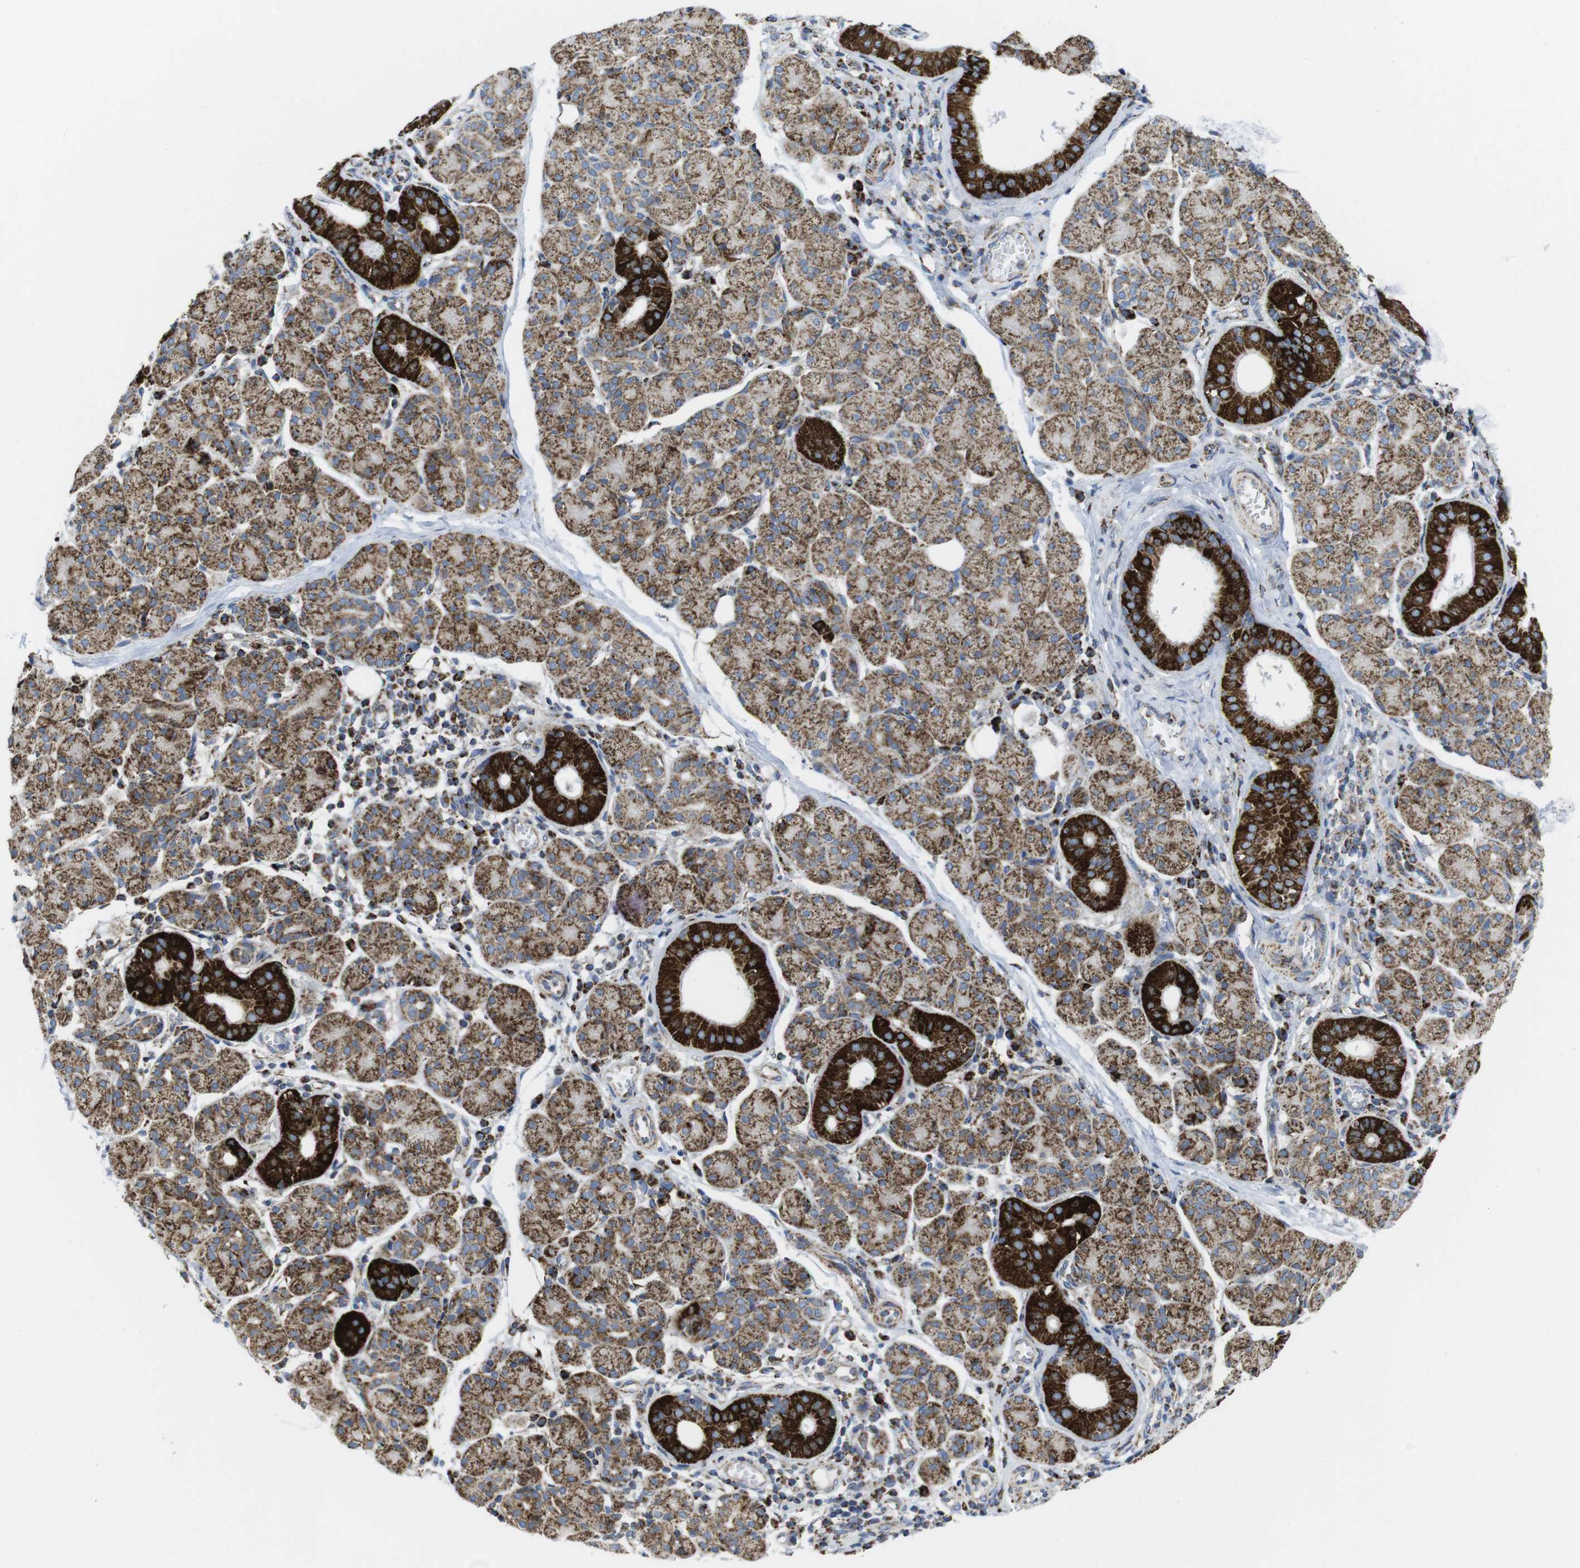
{"staining": {"intensity": "strong", "quantity": ">75%", "location": "cytoplasmic/membranous"}, "tissue": "salivary gland", "cell_type": "Glandular cells", "image_type": "normal", "snomed": [{"axis": "morphology", "description": "Normal tissue, NOS"}, {"axis": "morphology", "description": "Inflammation, NOS"}, {"axis": "topography", "description": "Lymph node"}, {"axis": "topography", "description": "Salivary gland"}], "caption": "An immunohistochemistry (IHC) photomicrograph of benign tissue is shown. Protein staining in brown shows strong cytoplasmic/membranous positivity in salivary gland within glandular cells.", "gene": "TMEM192", "patient": {"sex": "male", "age": 3}}